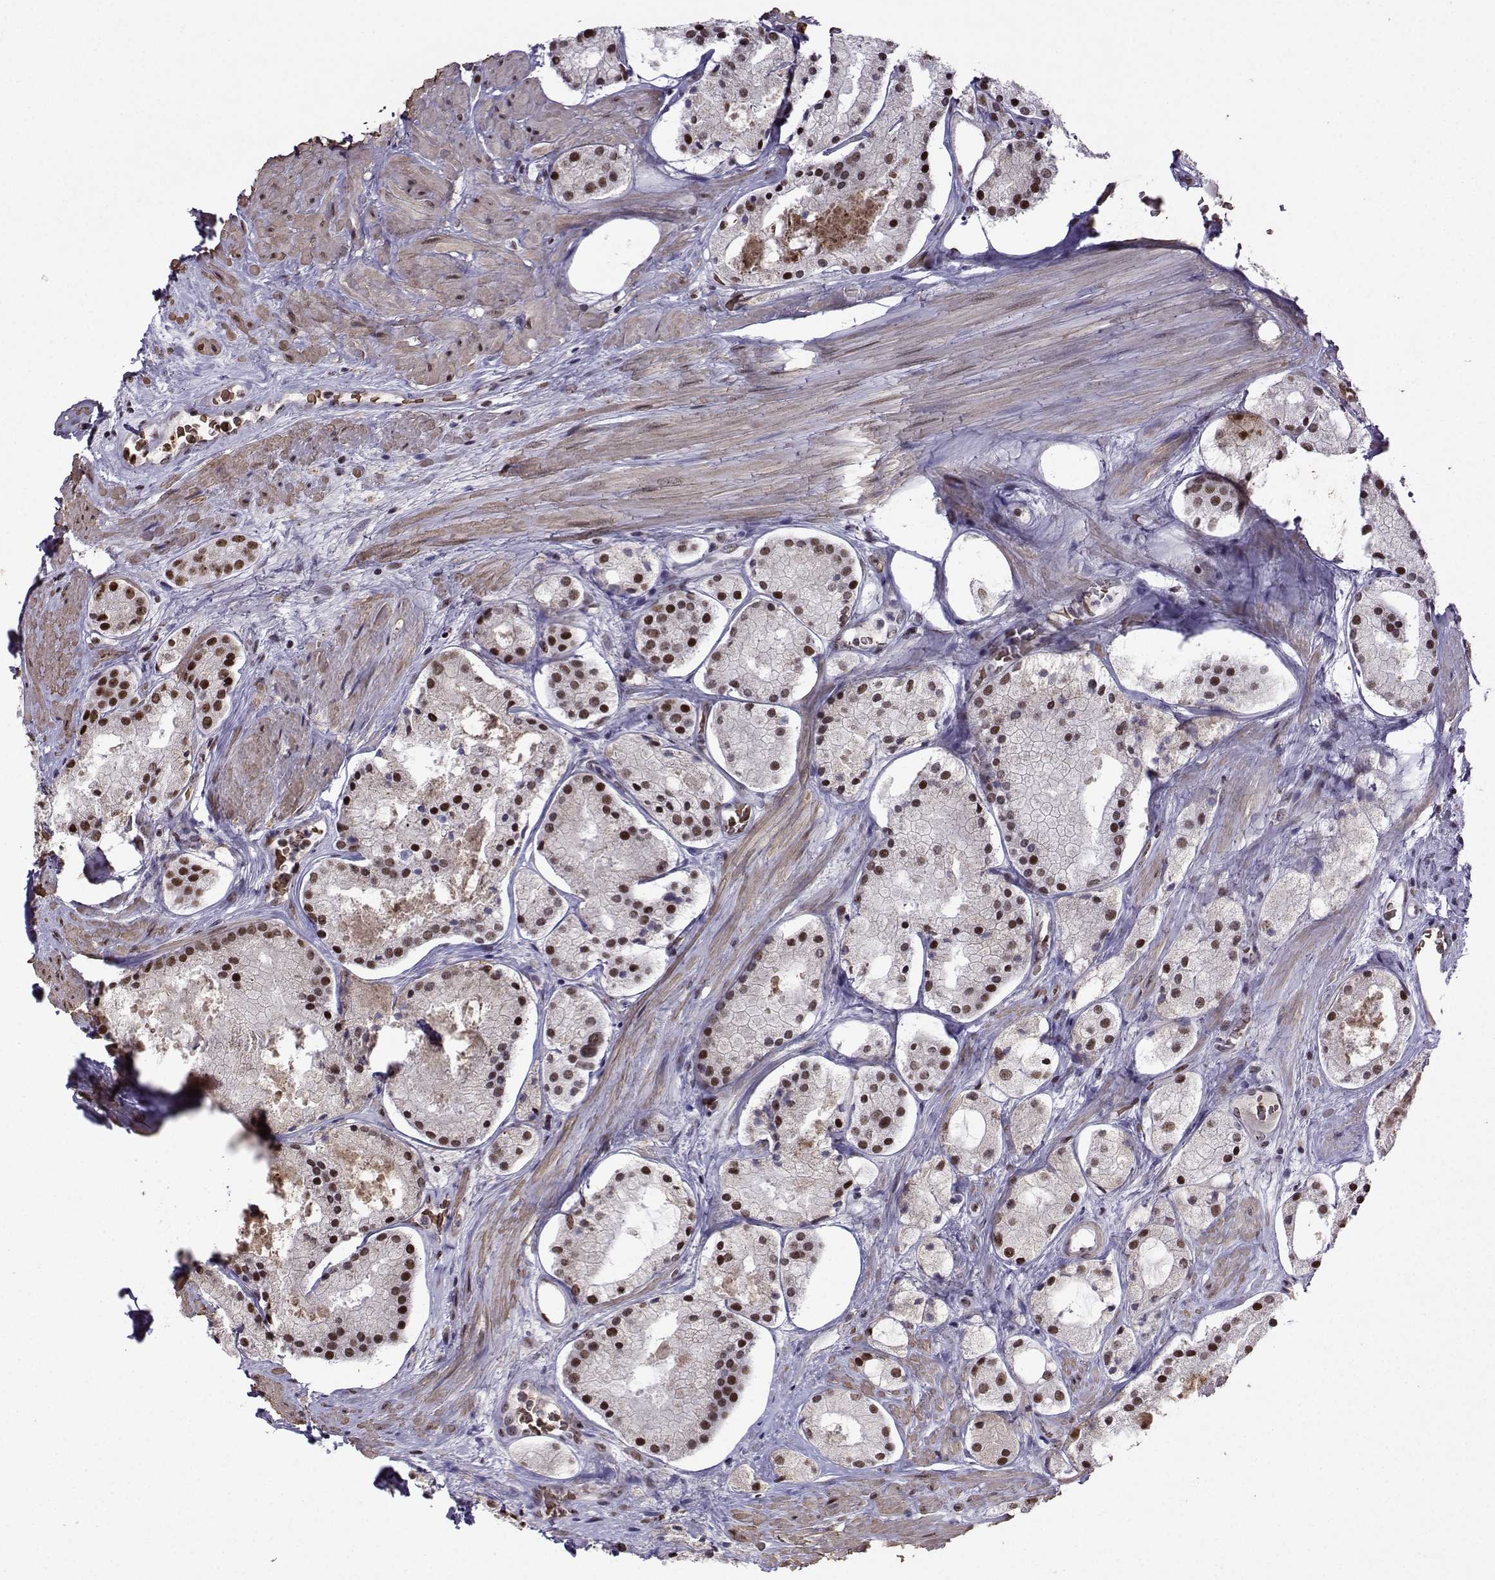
{"staining": {"intensity": "strong", "quantity": "25%-75%", "location": "nuclear"}, "tissue": "prostate cancer", "cell_type": "Tumor cells", "image_type": "cancer", "snomed": [{"axis": "morphology", "description": "Adenocarcinoma, NOS"}, {"axis": "morphology", "description": "Adenocarcinoma, High grade"}, {"axis": "topography", "description": "Prostate"}], "caption": "IHC image of neoplastic tissue: human adenocarcinoma (prostate) stained using immunohistochemistry (IHC) demonstrates high levels of strong protein expression localized specifically in the nuclear of tumor cells, appearing as a nuclear brown color.", "gene": "CCNK", "patient": {"sex": "male", "age": 64}}